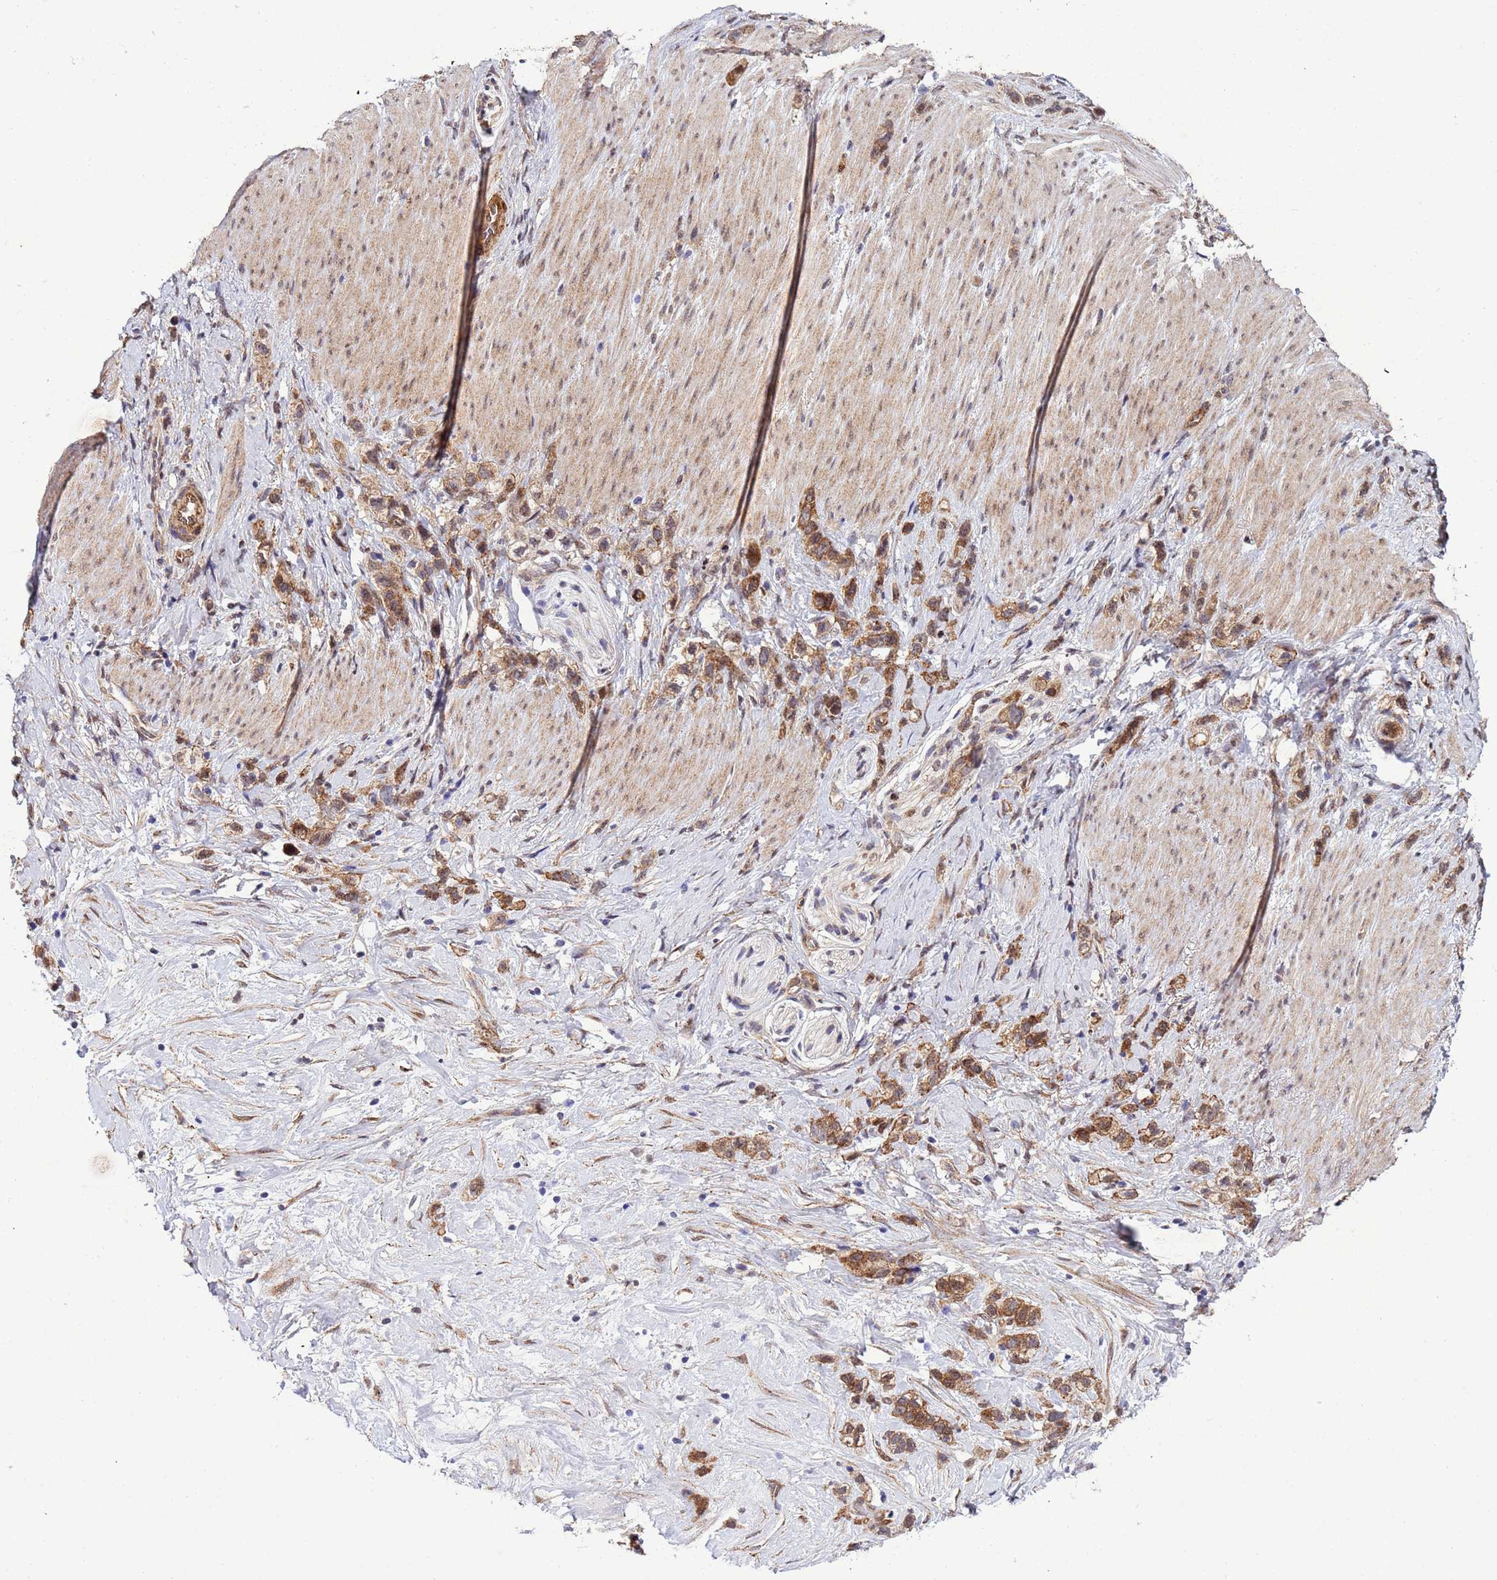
{"staining": {"intensity": "moderate", "quantity": ">75%", "location": "cytoplasmic/membranous"}, "tissue": "stomach cancer", "cell_type": "Tumor cells", "image_type": "cancer", "snomed": [{"axis": "morphology", "description": "Adenocarcinoma, NOS"}, {"axis": "topography", "description": "Stomach"}], "caption": "Immunohistochemistry image of neoplastic tissue: human stomach adenocarcinoma stained using immunohistochemistry (IHC) shows medium levels of moderate protein expression localized specifically in the cytoplasmic/membranous of tumor cells, appearing as a cytoplasmic/membranous brown color.", "gene": "TRIP6", "patient": {"sex": "female", "age": 65}}